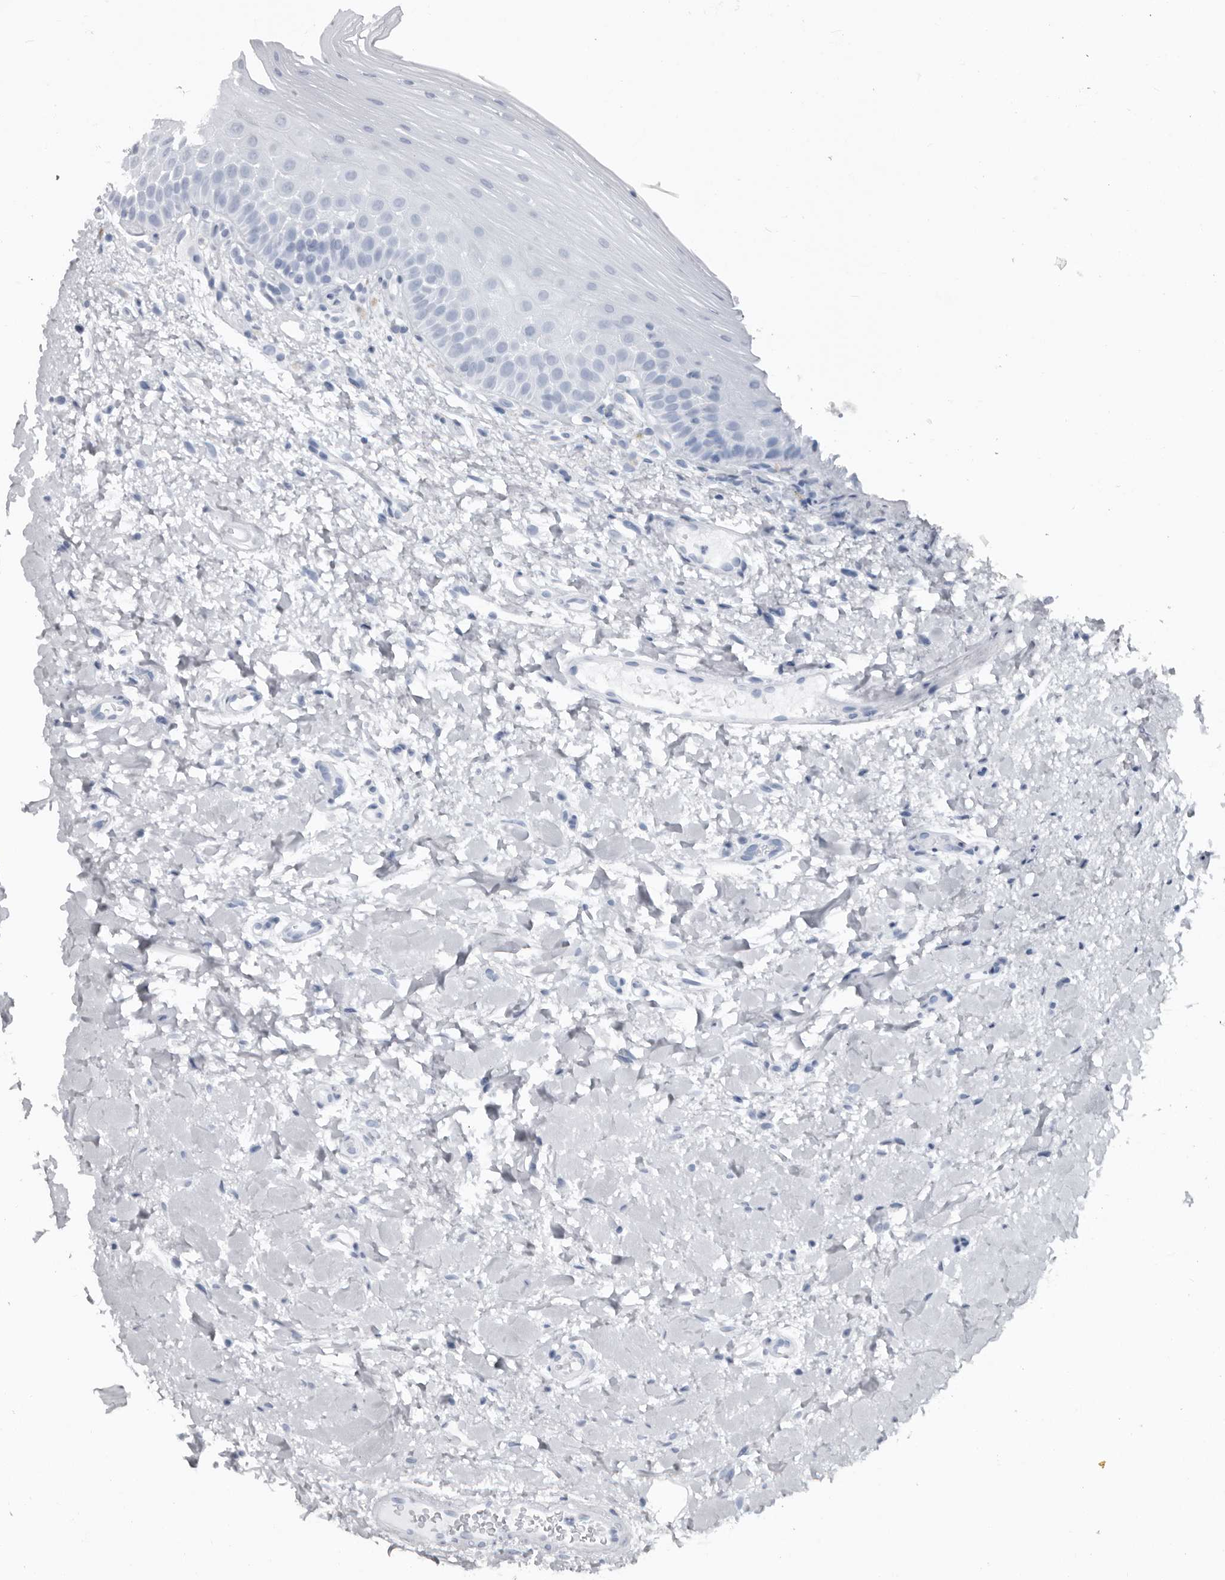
{"staining": {"intensity": "negative", "quantity": "none", "location": "none"}, "tissue": "oral mucosa", "cell_type": "Squamous epithelial cells", "image_type": "normal", "snomed": [{"axis": "morphology", "description": "Normal tissue, NOS"}, {"axis": "topography", "description": "Oral tissue"}], "caption": "Normal oral mucosa was stained to show a protein in brown. There is no significant expression in squamous epithelial cells. (Stains: DAB (3,3'-diaminobenzidine) immunohistochemistry (IHC) with hematoxylin counter stain, Microscopy: brightfield microscopy at high magnification).", "gene": "BAMBI", "patient": {"sex": "female", "age": 56}}